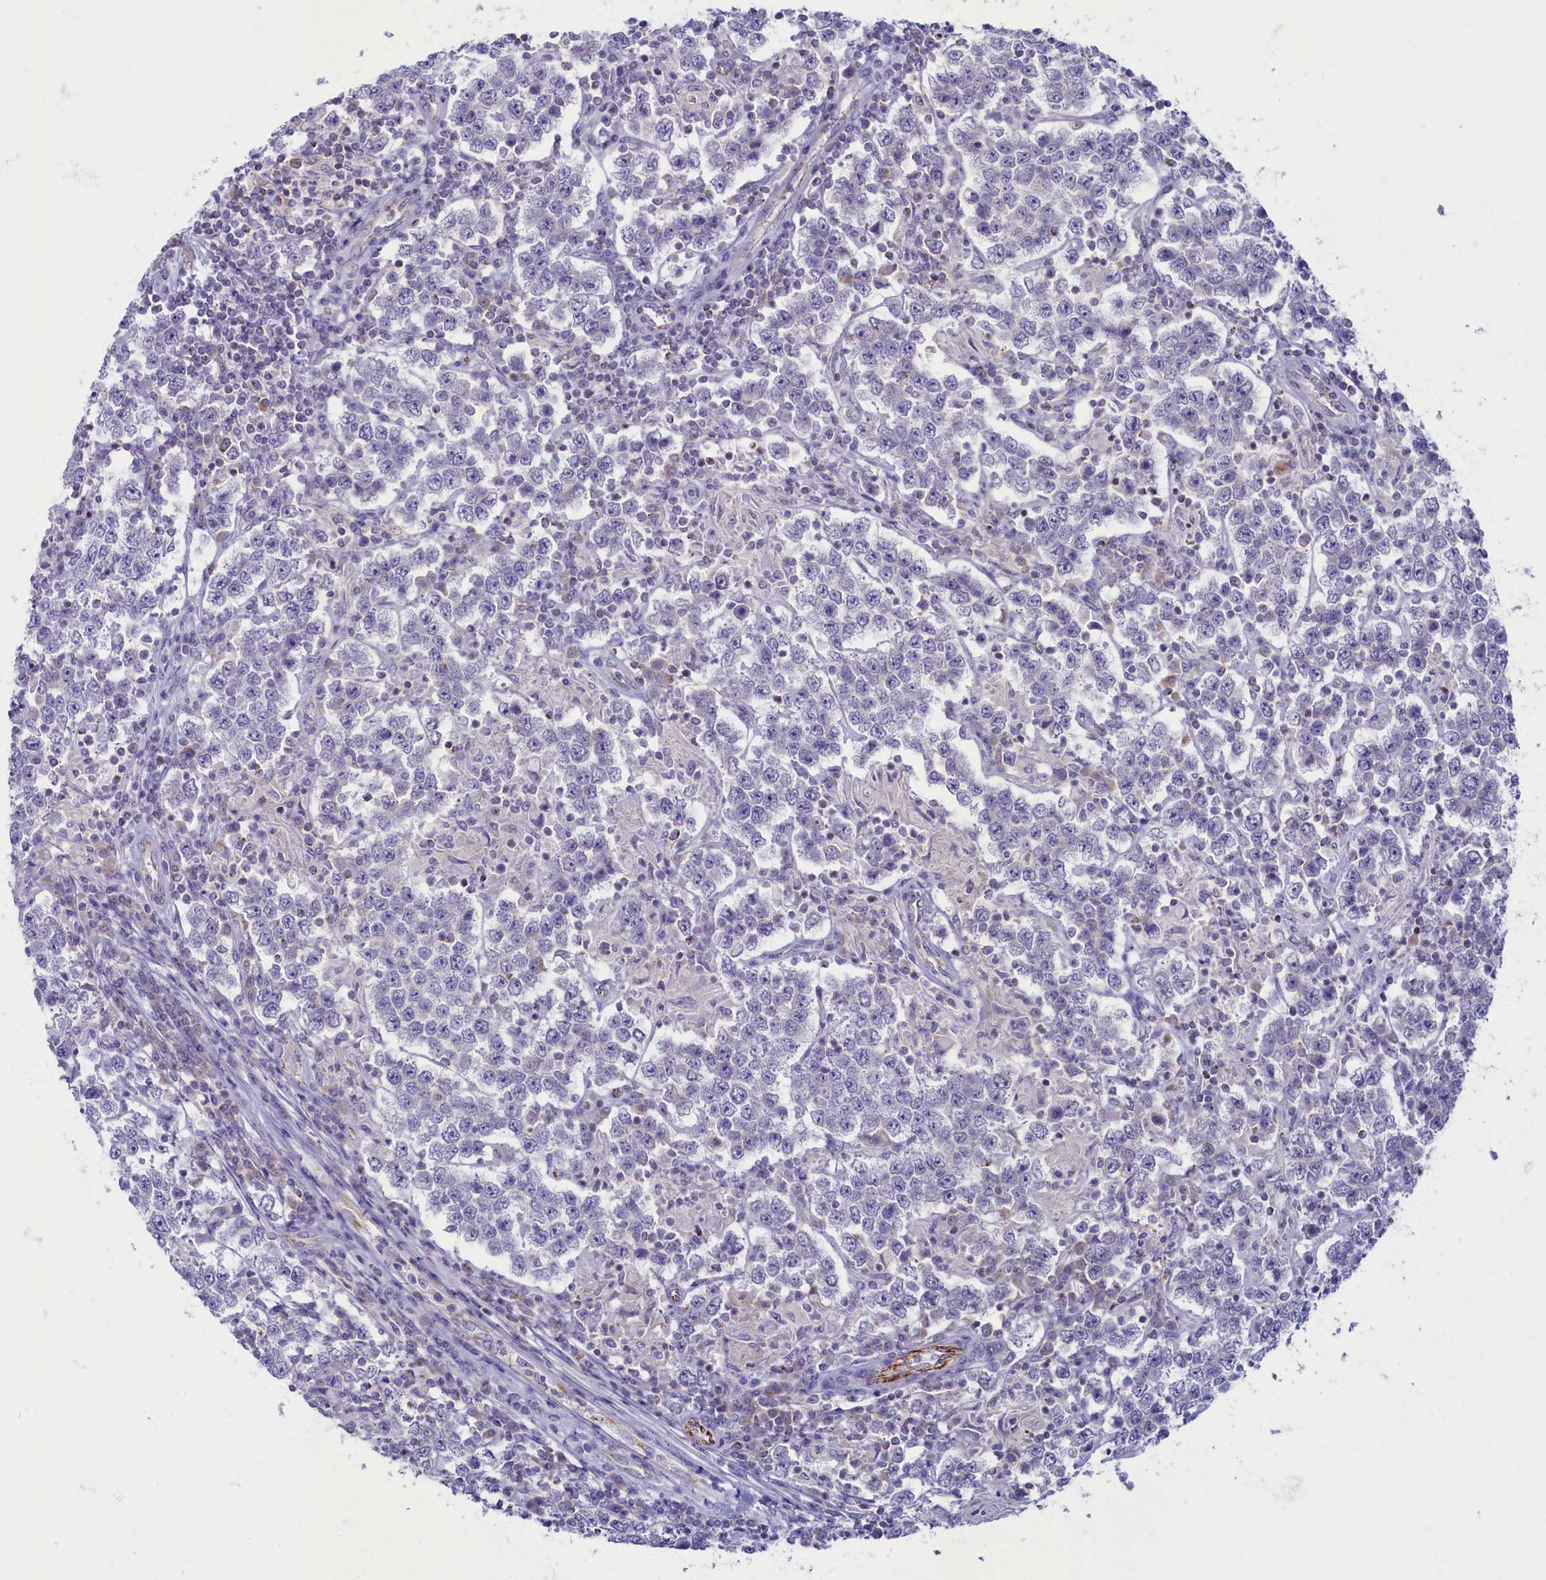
{"staining": {"intensity": "negative", "quantity": "none", "location": "none"}, "tissue": "testis cancer", "cell_type": "Tumor cells", "image_type": "cancer", "snomed": [{"axis": "morphology", "description": "Normal tissue, NOS"}, {"axis": "morphology", "description": "Urothelial carcinoma, High grade"}, {"axis": "morphology", "description": "Seminoma, NOS"}, {"axis": "morphology", "description": "Carcinoma, Embryonal, NOS"}, {"axis": "topography", "description": "Urinary bladder"}, {"axis": "topography", "description": "Testis"}], "caption": "Tumor cells are negative for brown protein staining in testis seminoma. (DAB immunohistochemistry (IHC) with hematoxylin counter stain).", "gene": "OCIAD2", "patient": {"sex": "male", "age": 41}}